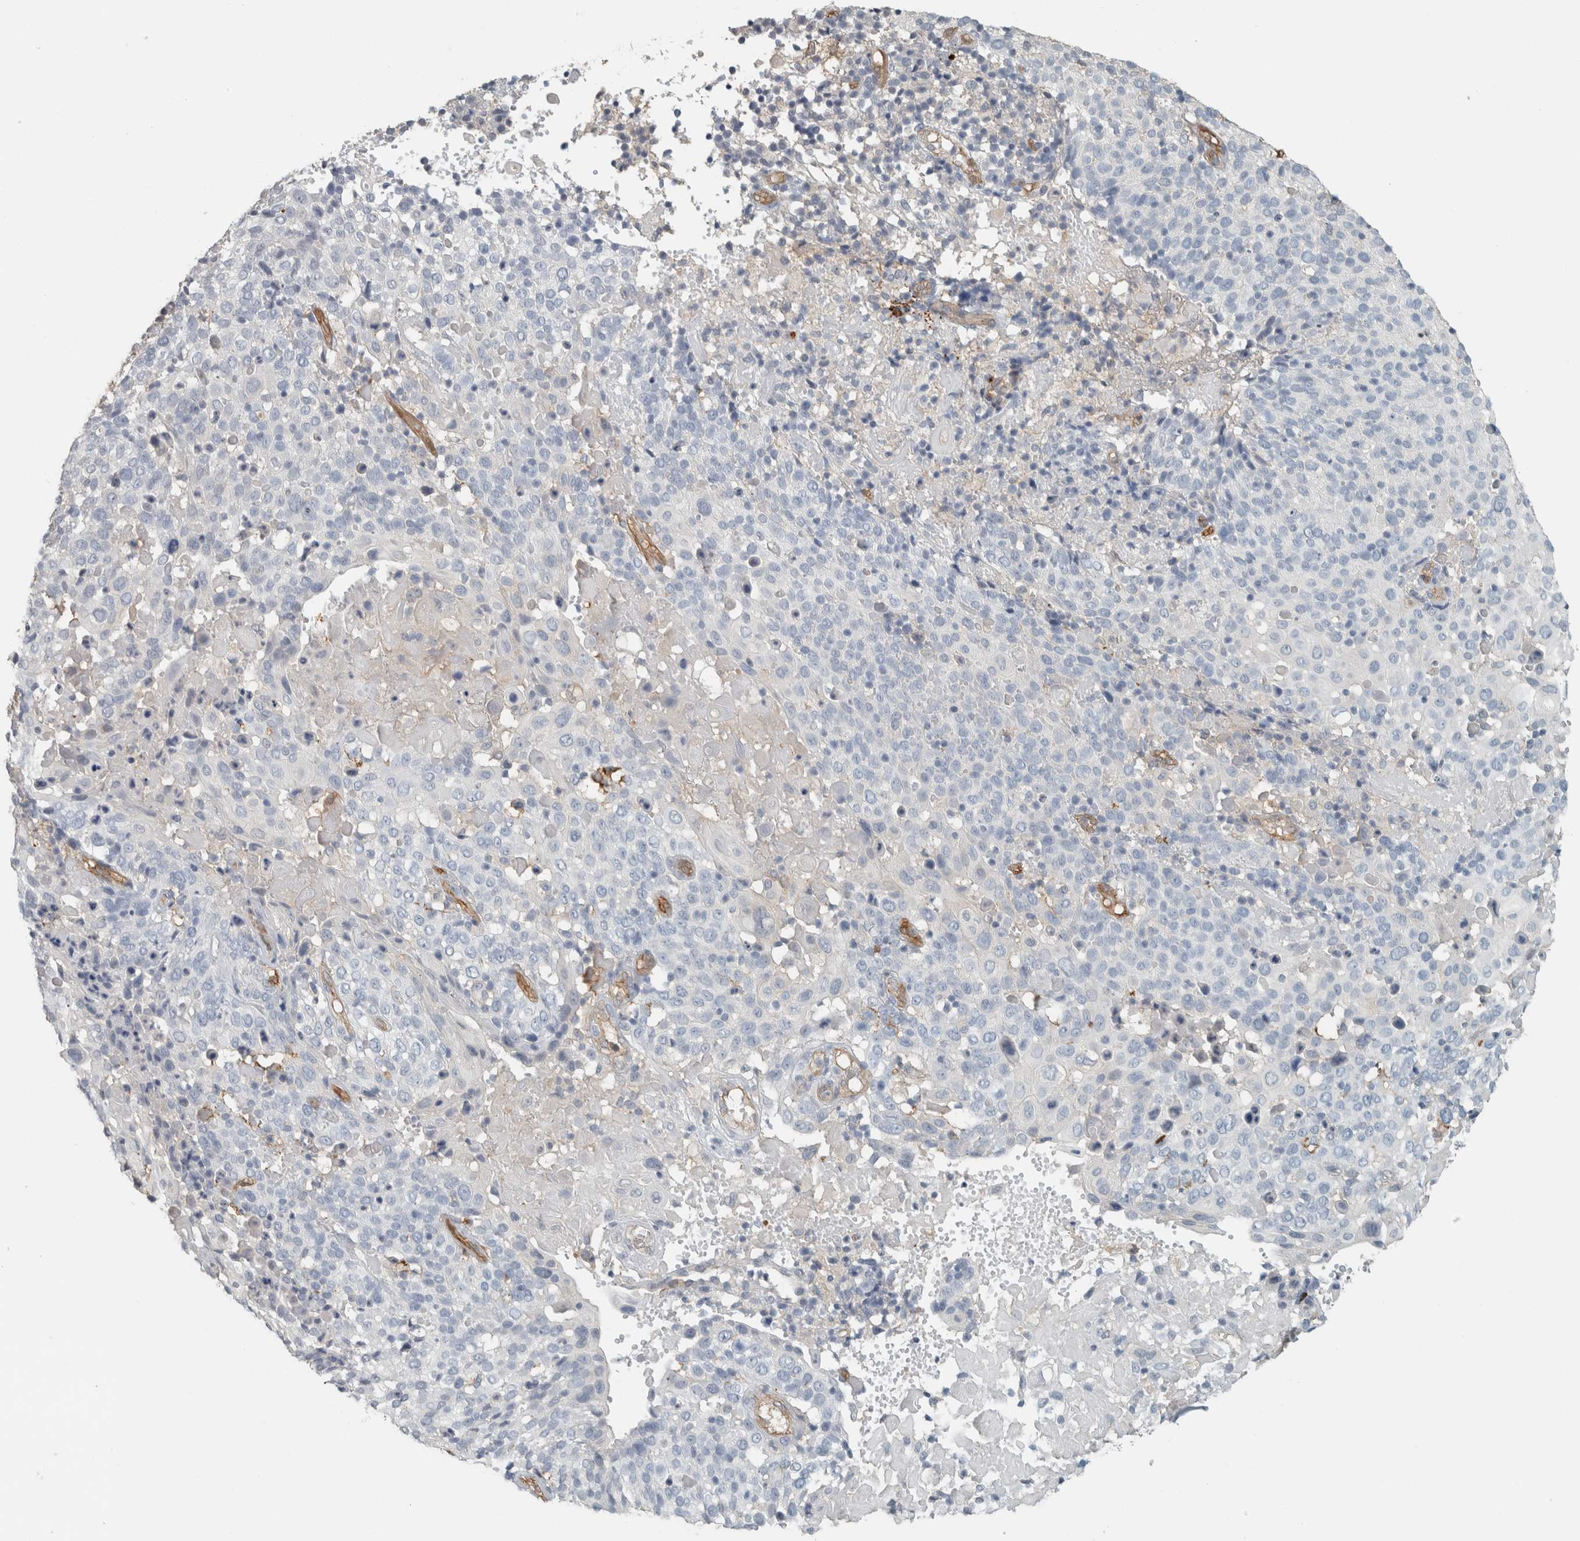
{"staining": {"intensity": "negative", "quantity": "none", "location": "none"}, "tissue": "cervical cancer", "cell_type": "Tumor cells", "image_type": "cancer", "snomed": [{"axis": "morphology", "description": "Squamous cell carcinoma, NOS"}, {"axis": "topography", "description": "Cervix"}], "caption": "Image shows no protein staining in tumor cells of cervical cancer (squamous cell carcinoma) tissue. (DAB (3,3'-diaminobenzidine) immunohistochemistry visualized using brightfield microscopy, high magnification).", "gene": "SCIN", "patient": {"sex": "female", "age": 74}}